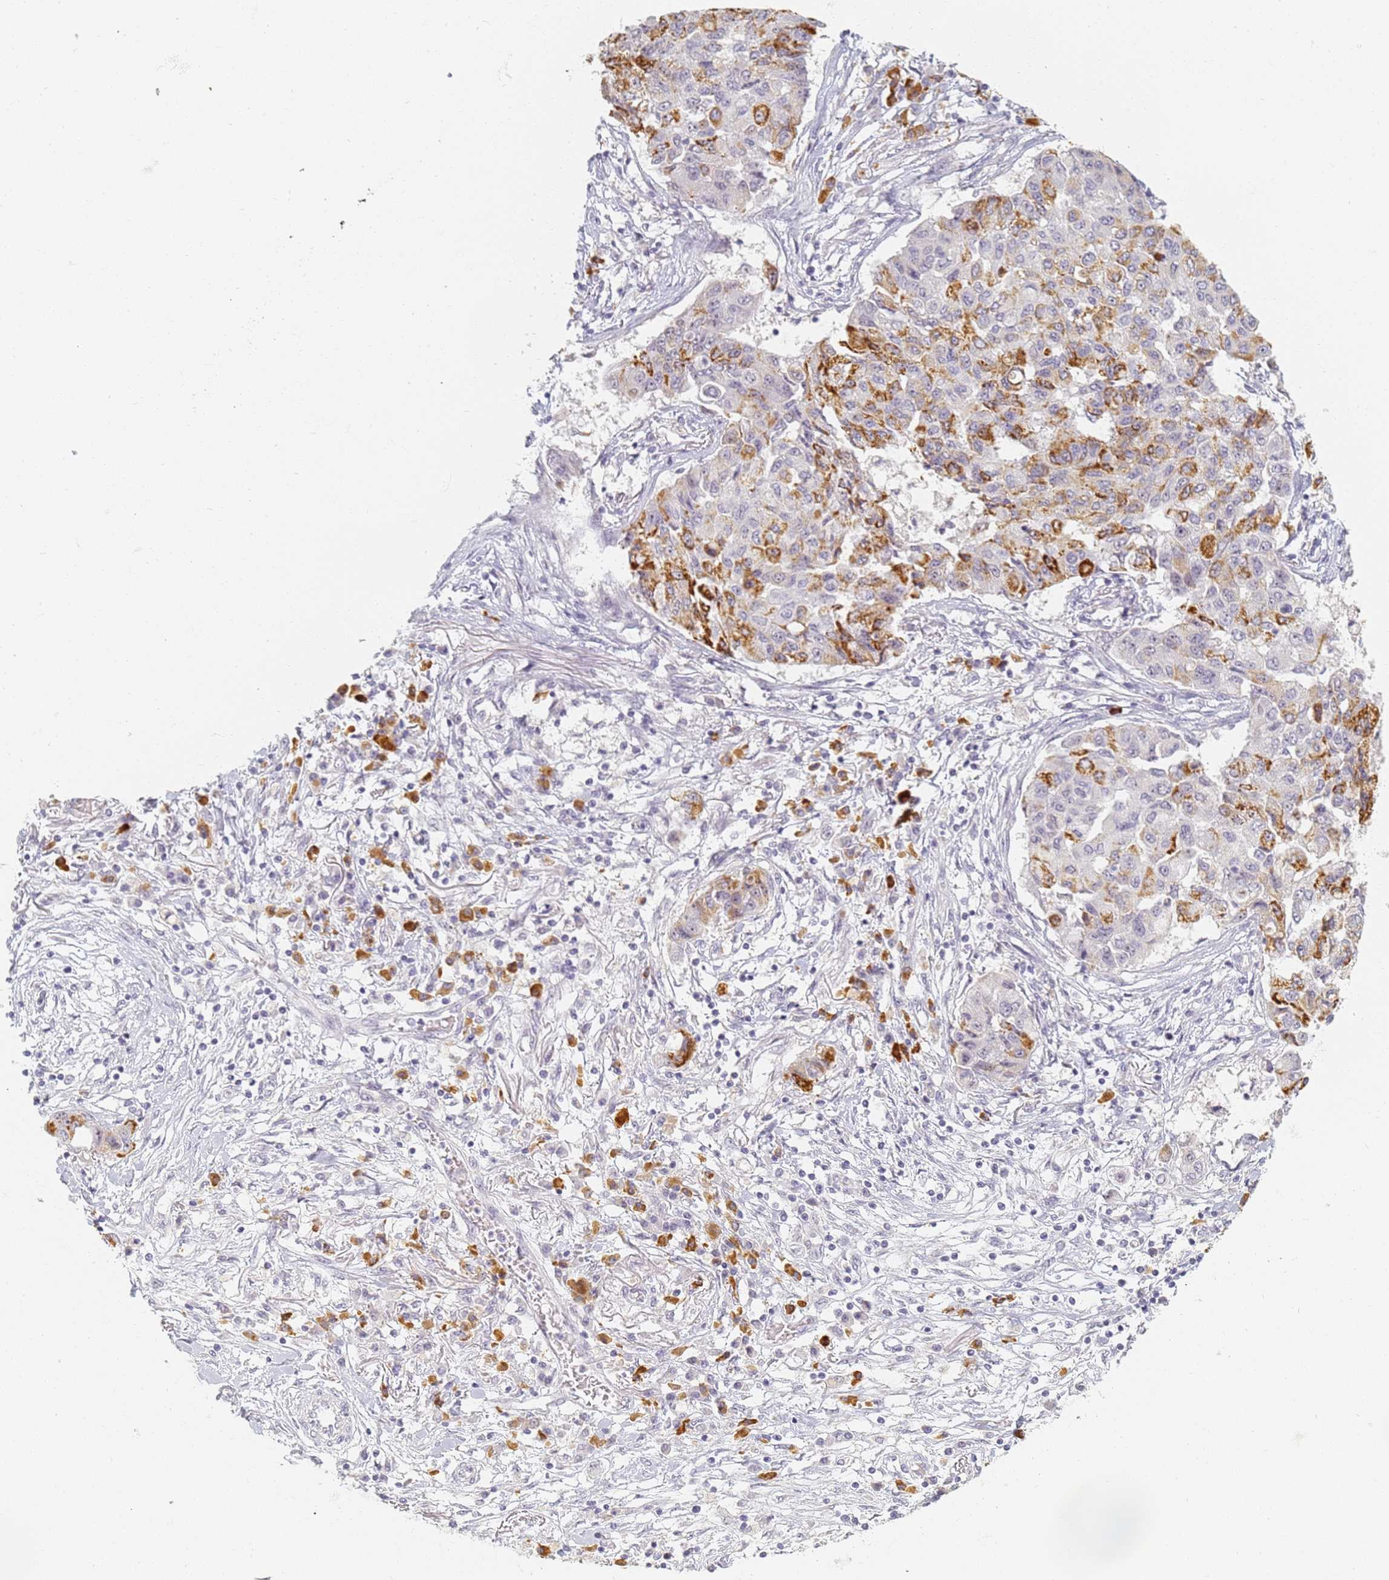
{"staining": {"intensity": "moderate", "quantity": "<25%", "location": "cytoplasmic/membranous"}, "tissue": "lung cancer", "cell_type": "Tumor cells", "image_type": "cancer", "snomed": [{"axis": "morphology", "description": "Squamous cell carcinoma, NOS"}, {"axis": "topography", "description": "Lung"}], "caption": "The histopathology image shows staining of squamous cell carcinoma (lung), revealing moderate cytoplasmic/membranous protein expression (brown color) within tumor cells.", "gene": "SLC38A9", "patient": {"sex": "male", "age": 74}}